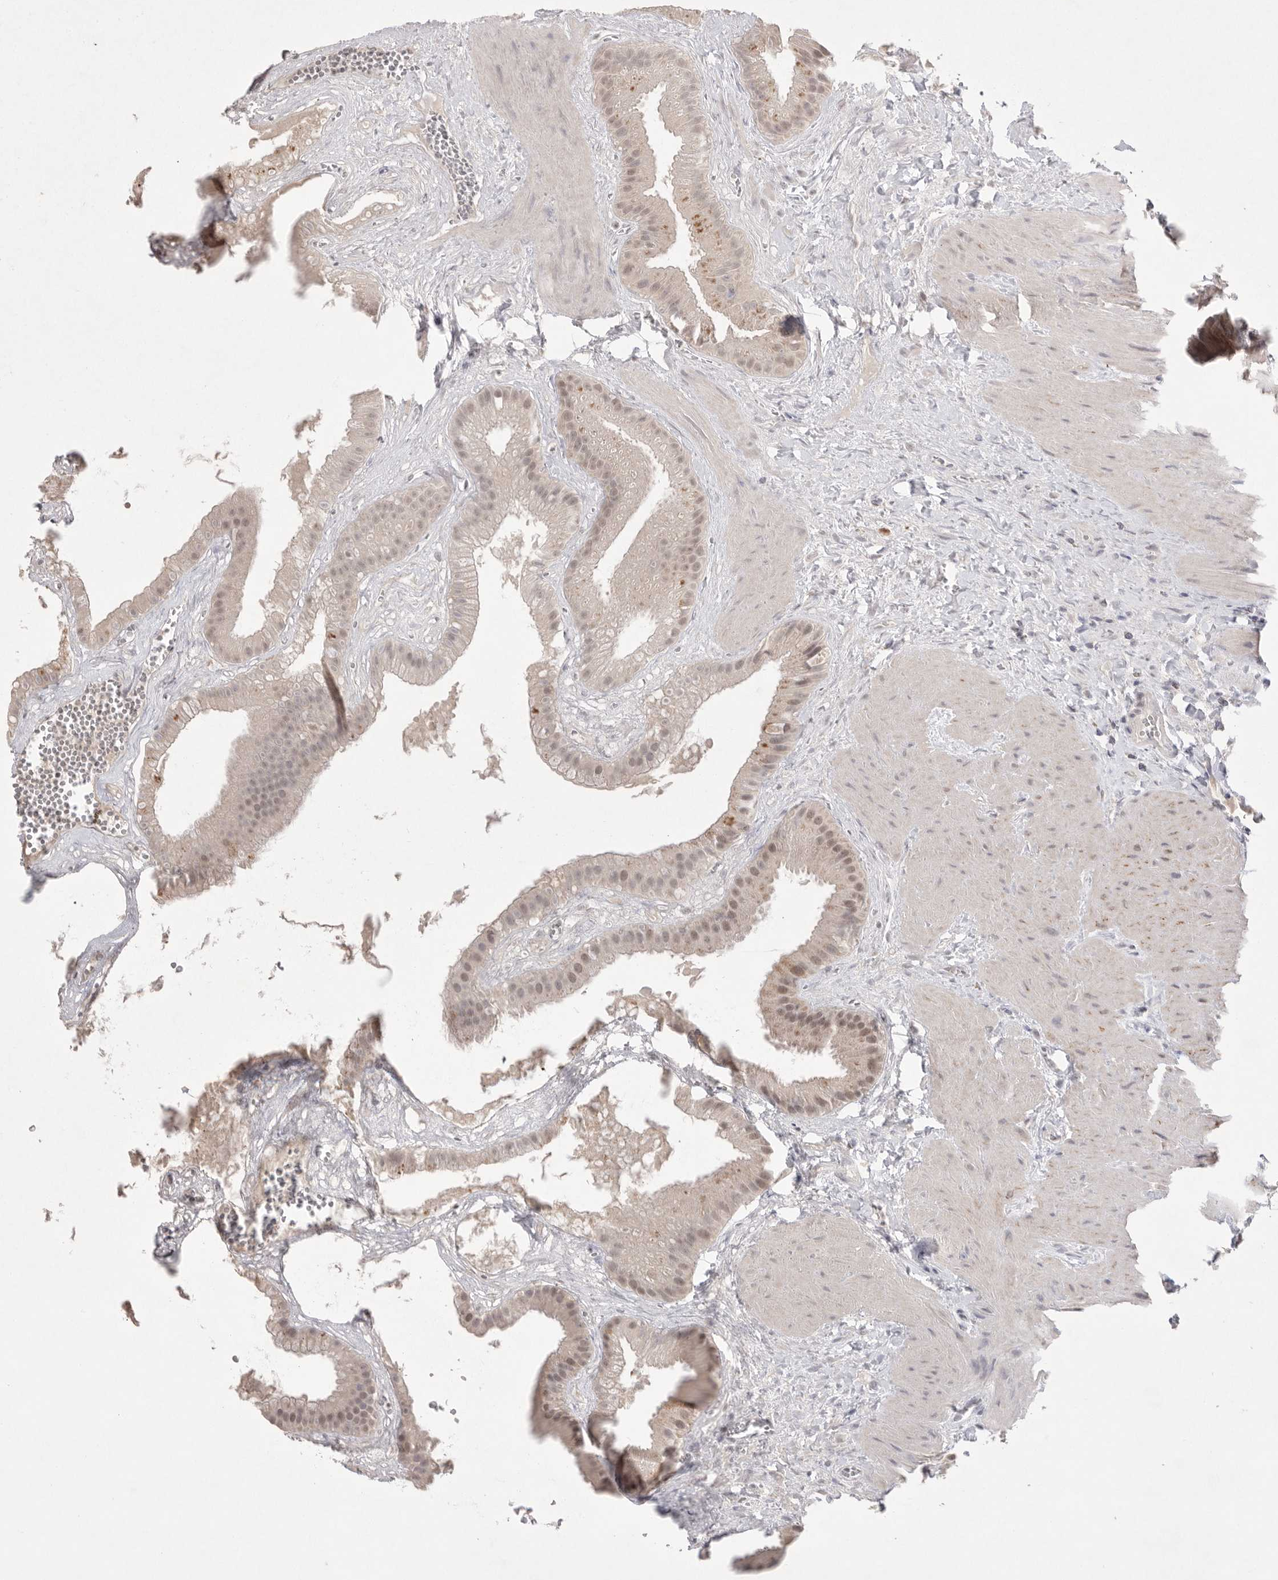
{"staining": {"intensity": "moderate", "quantity": ">75%", "location": "cytoplasmic/membranous,nuclear"}, "tissue": "gallbladder", "cell_type": "Glandular cells", "image_type": "normal", "snomed": [{"axis": "morphology", "description": "Normal tissue, NOS"}, {"axis": "topography", "description": "Gallbladder"}], "caption": "This is an image of immunohistochemistry (IHC) staining of unremarkable gallbladder, which shows moderate staining in the cytoplasmic/membranous,nuclear of glandular cells.", "gene": "HUS1", "patient": {"sex": "male", "age": 55}}